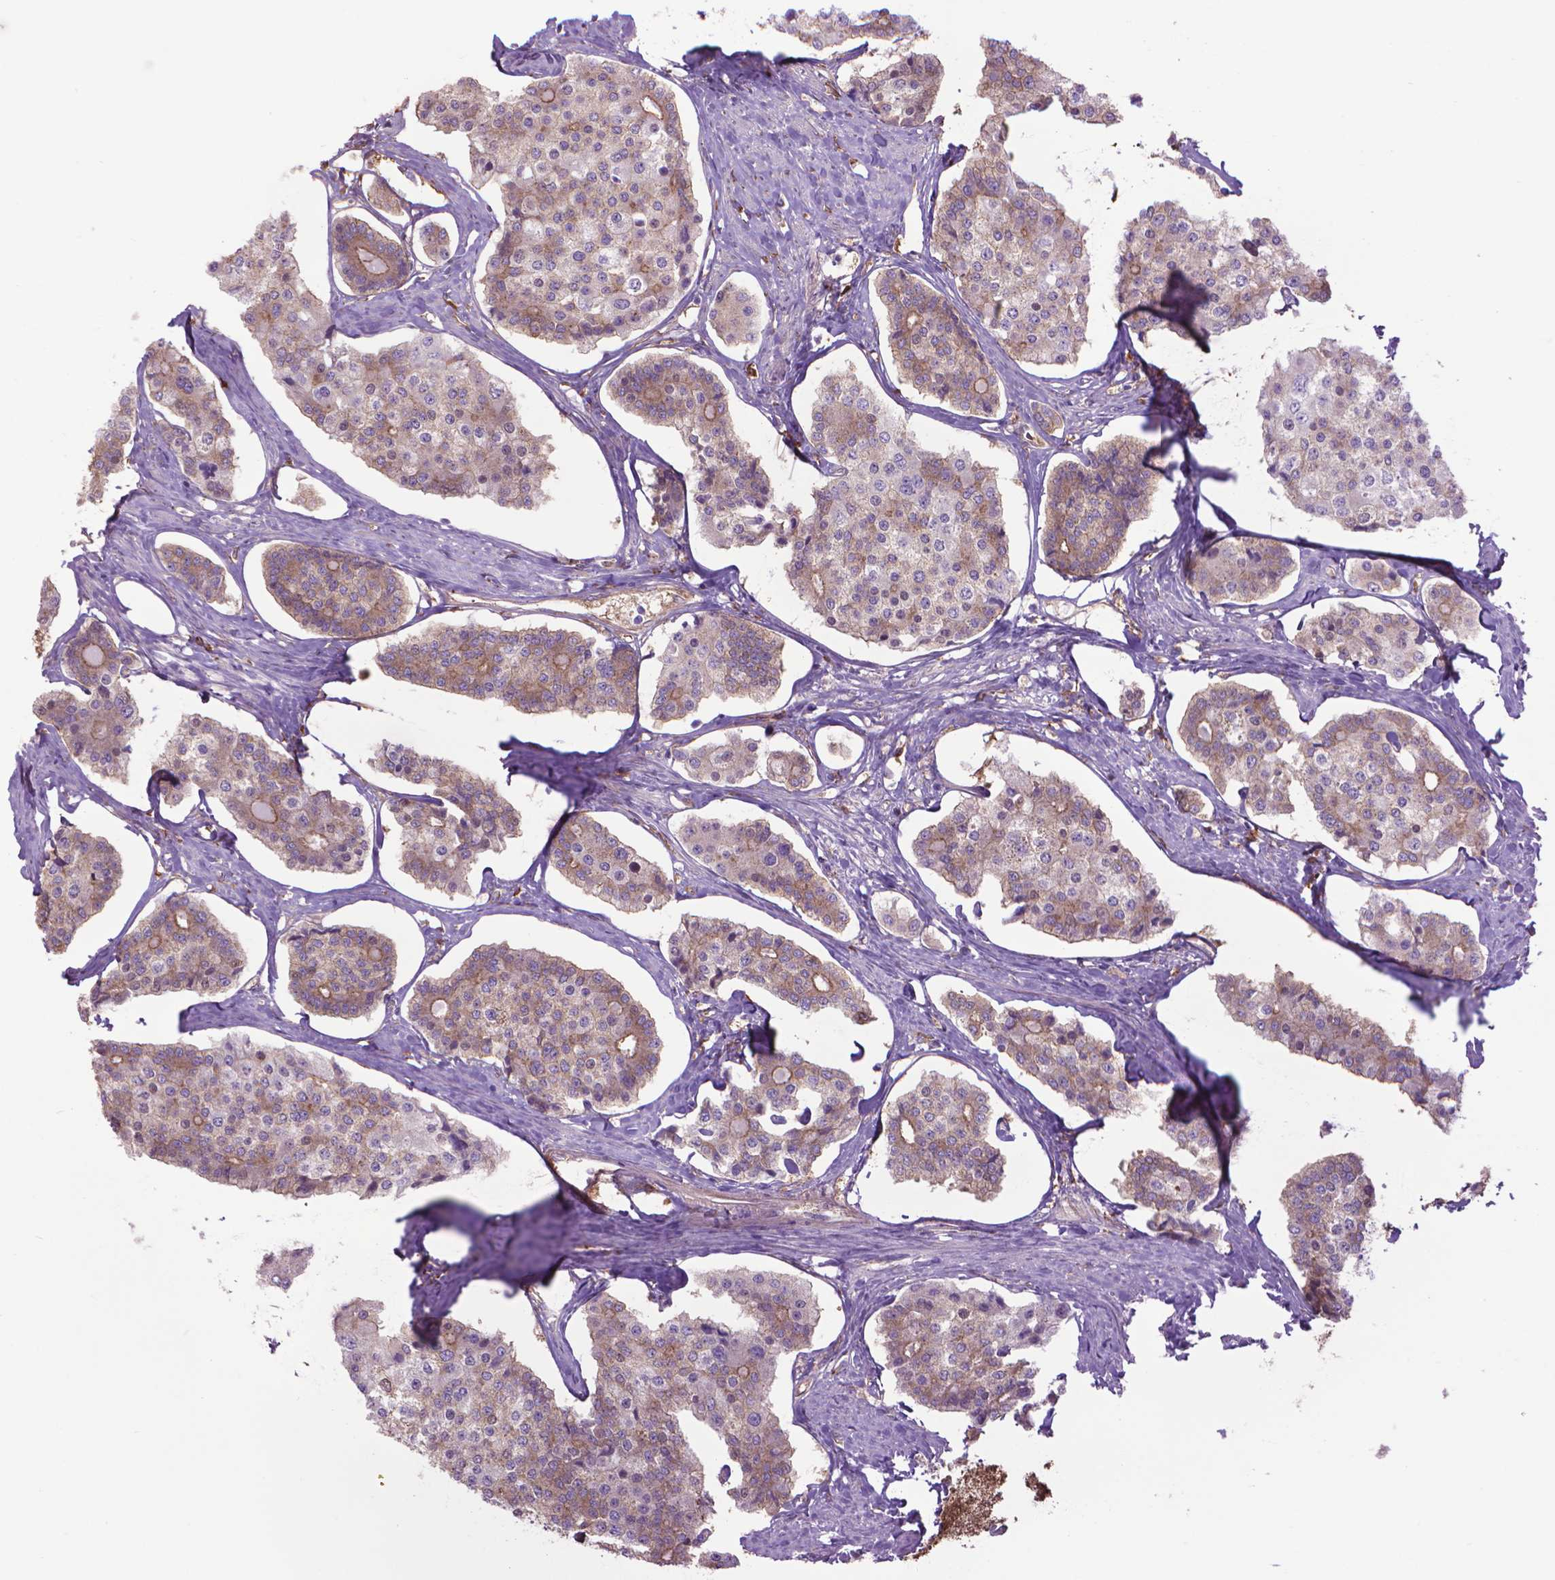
{"staining": {"intensity": "weak", "quantity": "25%-75%", "location": "cytoplasmic/membranous"}, "tissue": "carcinoid", "cell_type": "Tumor cells", "image_type": "cancer", "snomed": [{"axis": "morphology", "description": "Carcinoid, malignant, NOS"}, {"axis": "topography", "description": "Small intestine"}], "caption": "An image showing weak cytoplasmic/membranous expression in approximately 25%-75% of tumor cells in carcinoid (malignant), as visualized by brown immunohistochemical staining.", "gene": "CORO1B", "patient": {"sex": "female", "age": 65}}